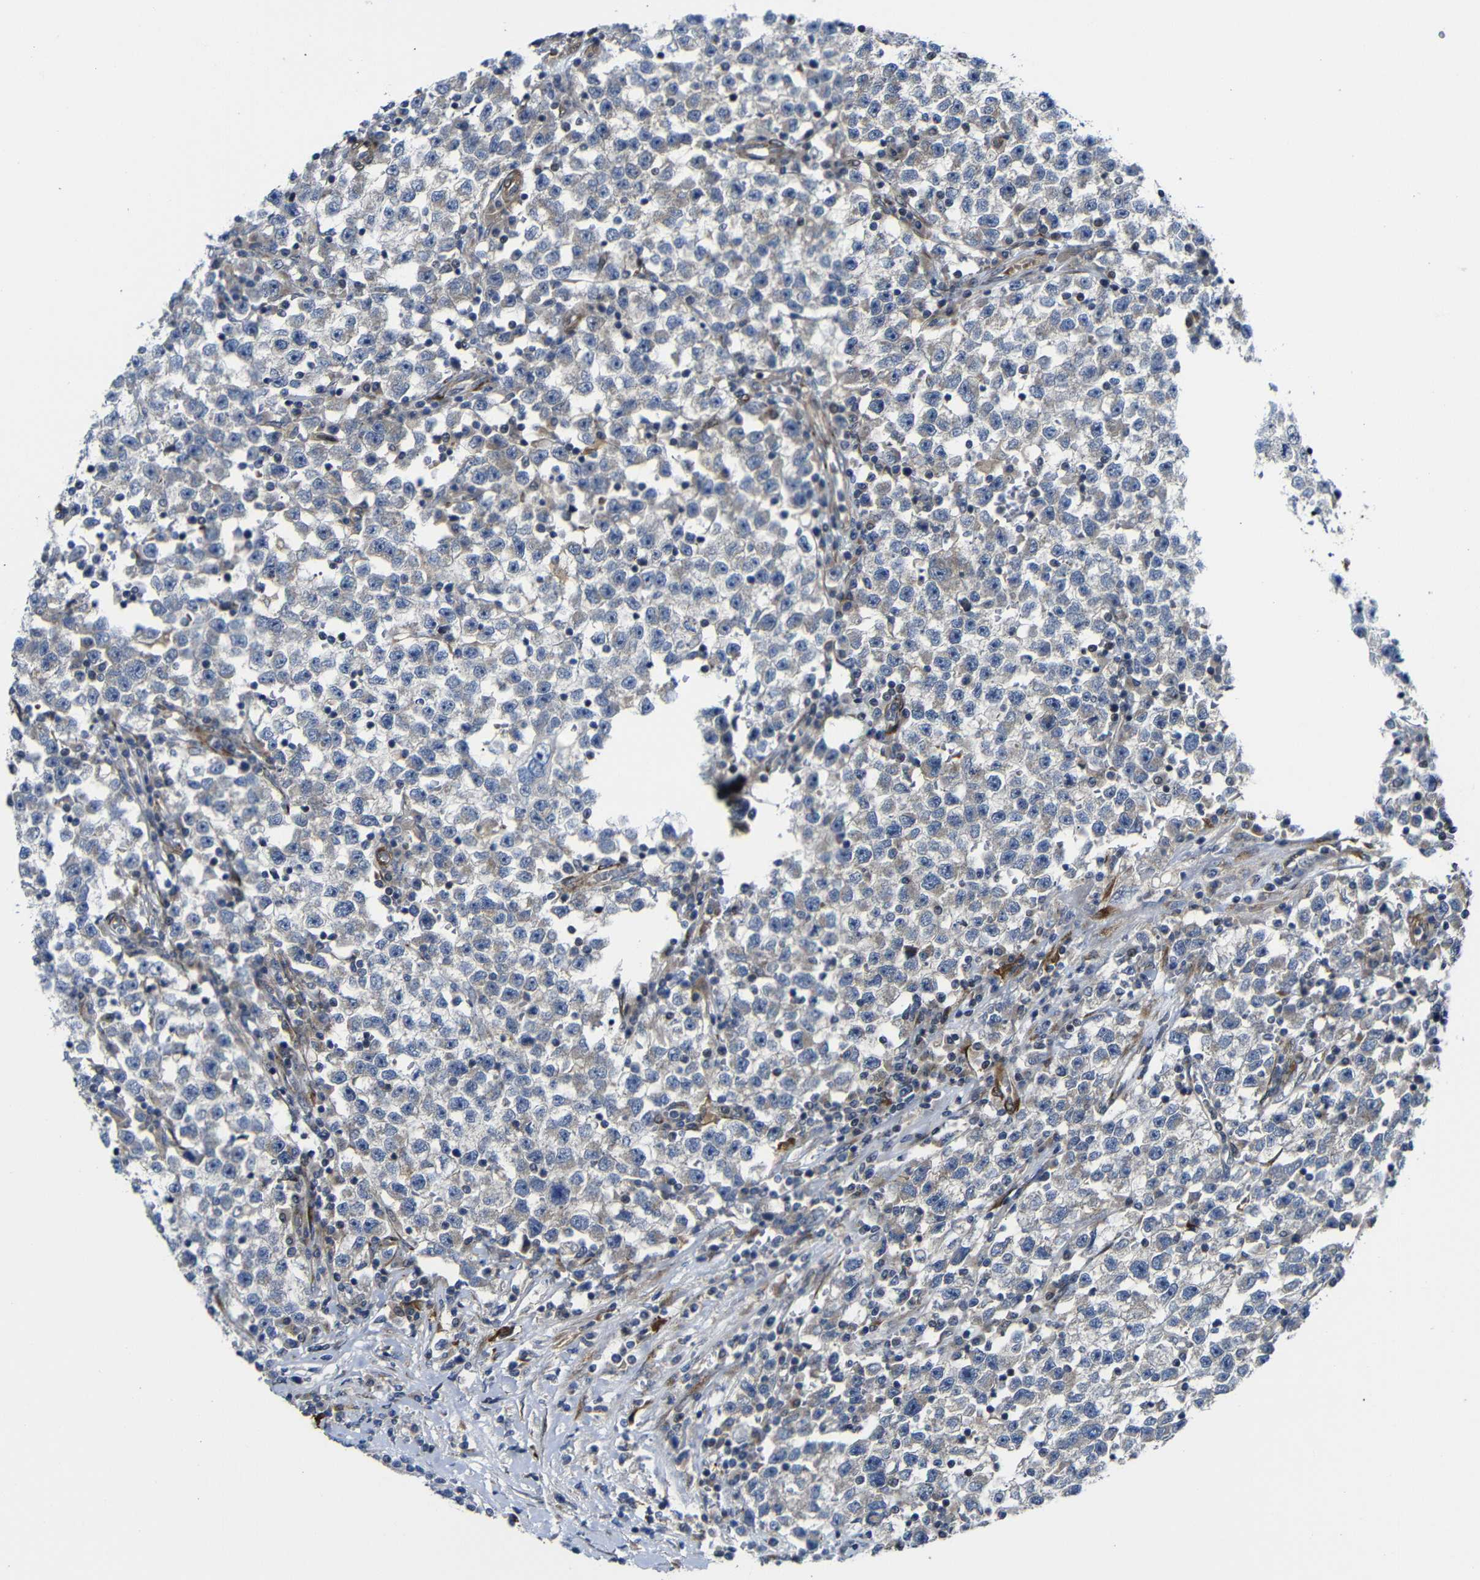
{"staining": {"intensity": "weak", "quantity": "<25%", "location": "cytoplasmic/membranous"}, "tissue": "testis cancer", "cell_type": "Tumor cells", "image_type": "cancer", "snomed": [{"axis": "morphology", "description": "Seminoma, NOS"}, {"axis": "topography", "description": "Testis"}], "caption": "Testis seminoma was stained to show a protein in brown. There is no significant positivity in tumor cells. (Brightfield microscopy of DAB (3,3'-diaminobenzidine) immunohistochemistry at high magnification).", "gene": "PARP14", "patient": {"sex": "male", "age": 22}}